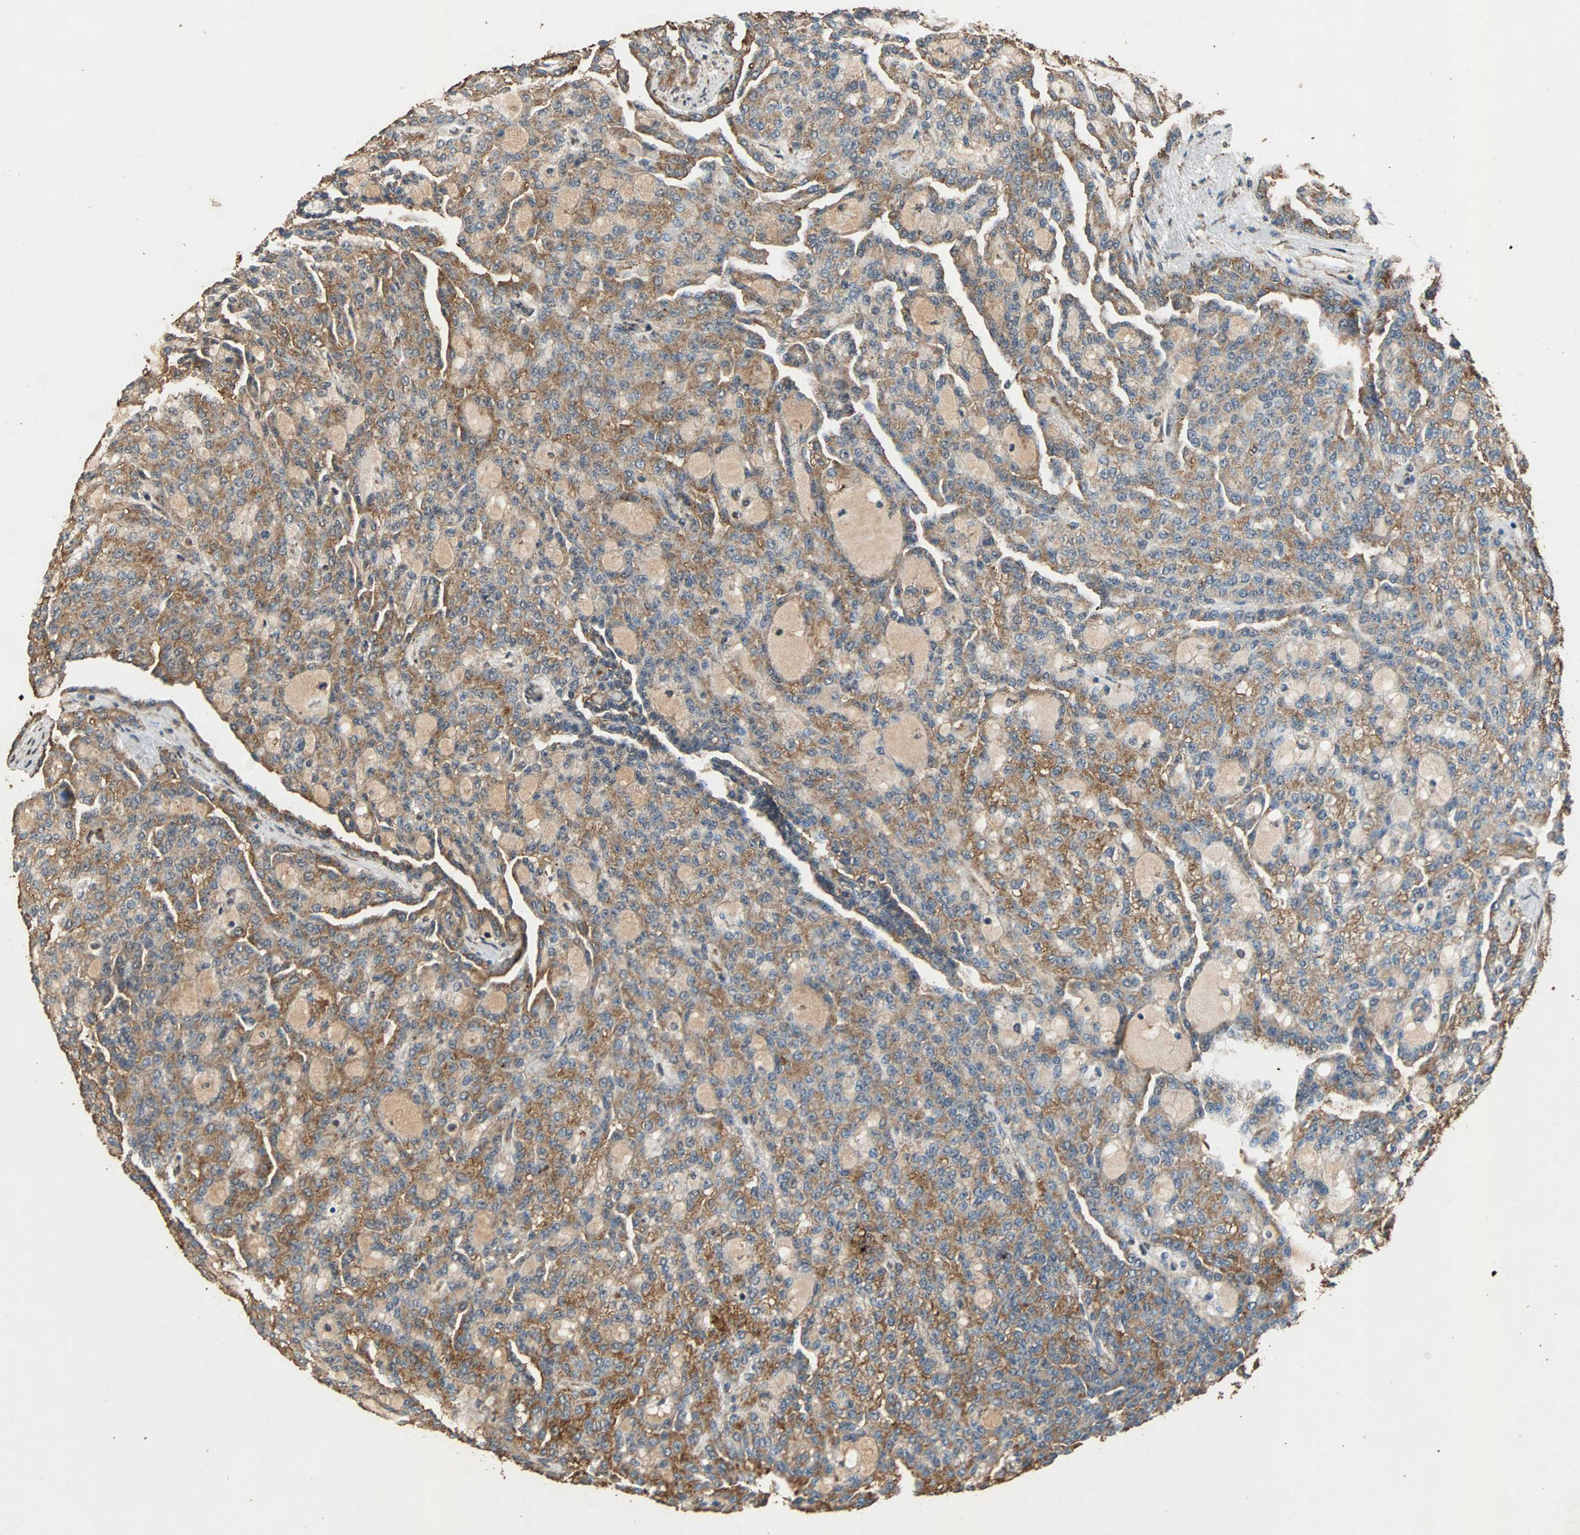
{"staining": {"intensity": "moderate", "quantity": "25%-75%", "location": "cytoplasmic/membranous"}, "tissue": "renal cancer", "cell_type": "Tumor cells", "image_type": "cancer", "snomed": [{"axis": "morphology", "description": "Adenocarcinoma, NOS"}, {"axis": "topography", "description": "Kidney"}], "caption": "Immunohistochemistry (IHC) photomicrograph of human adenocarcinoma (renal) stained for a protein (brown), which exhibits medium levels of moderate cytoplasmic/membranous expression in about 25%-75% of tumor cells.", "gene": "NAA10", "patient": {"sex": "male", "age": 63}}